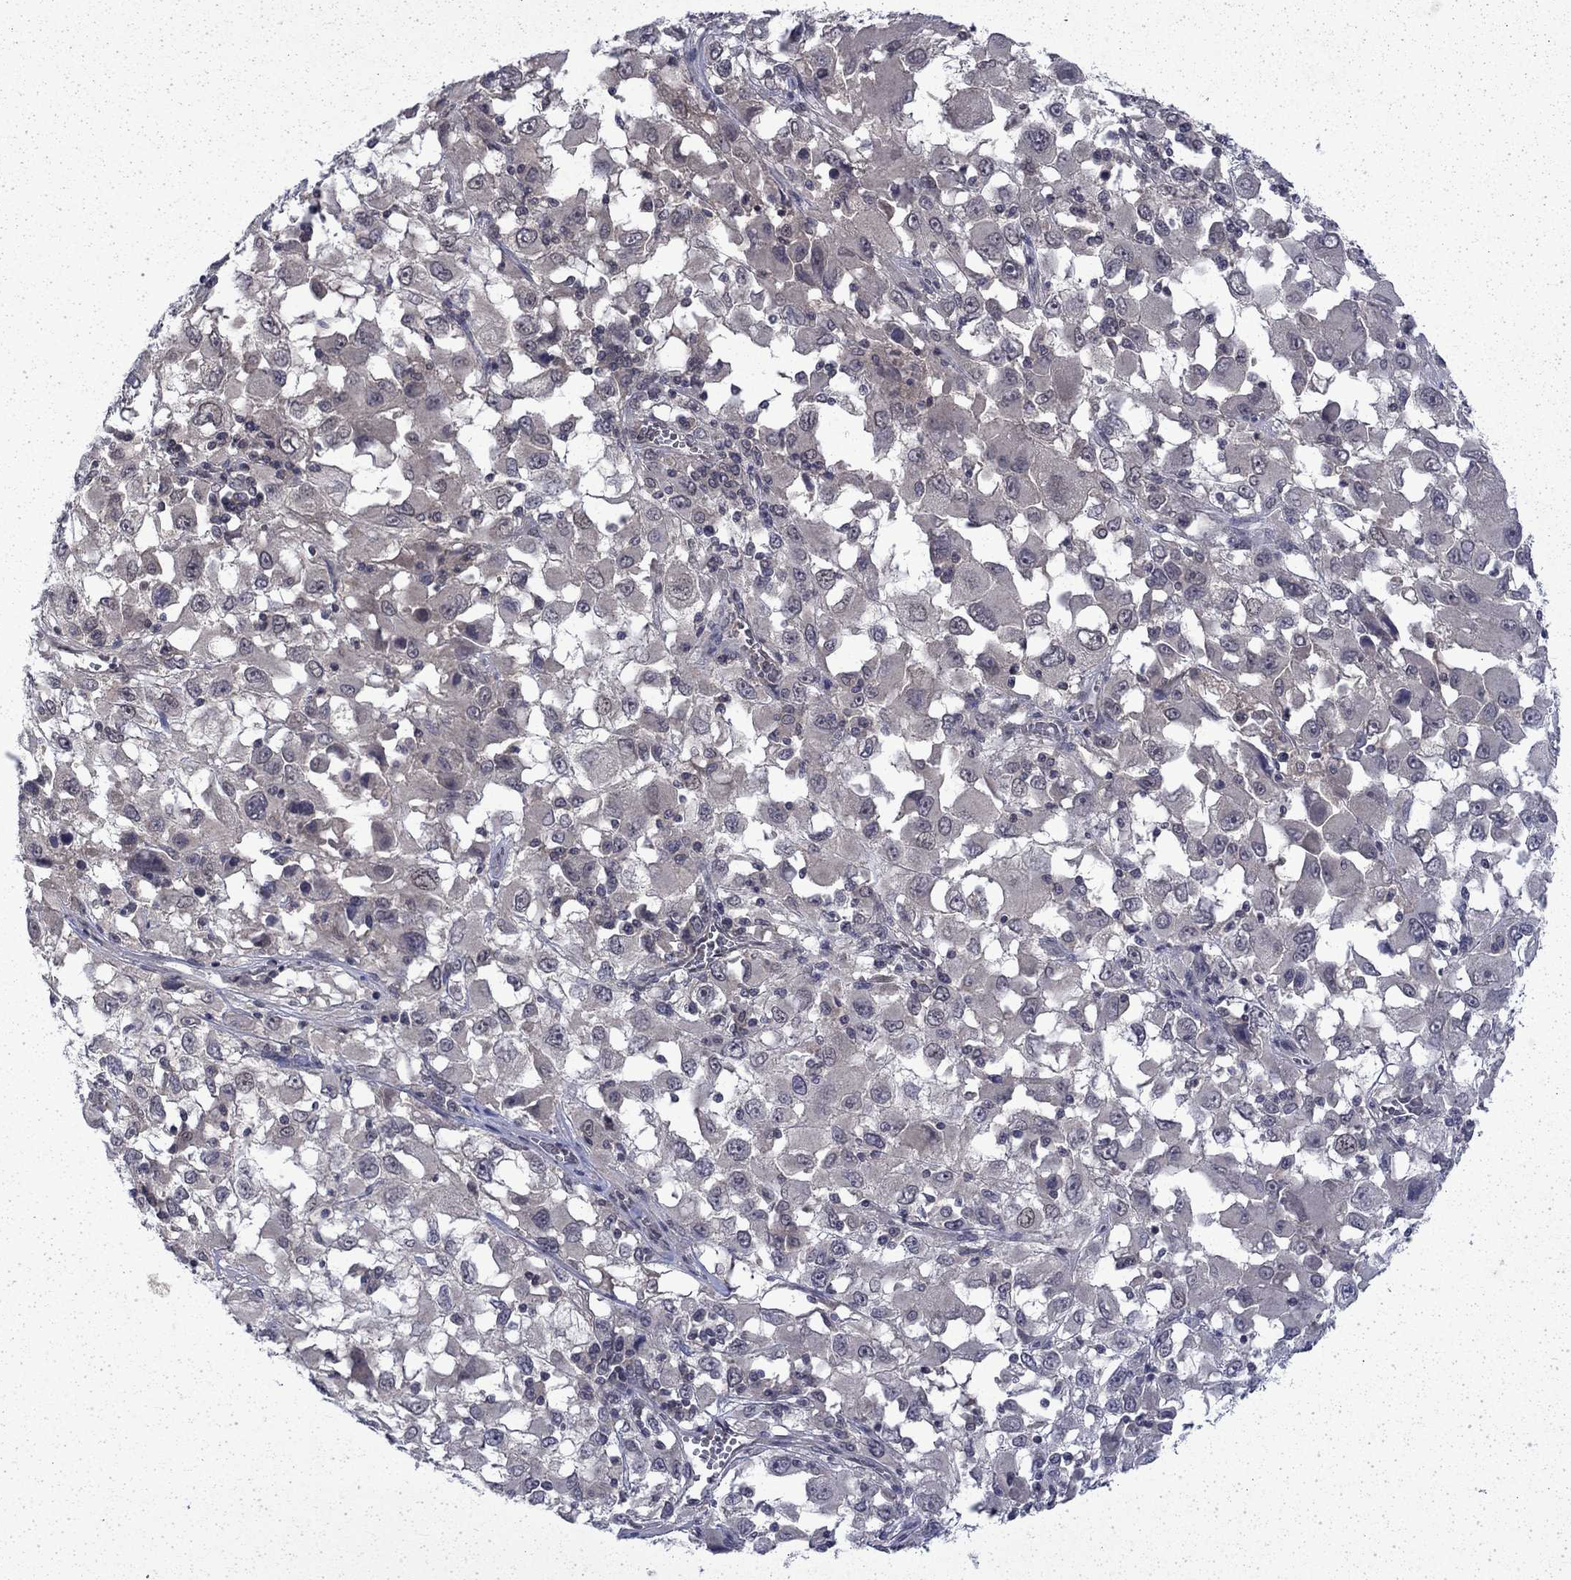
{"staining": {"intensity": "negative", "quantity": "none", "location": "none"}, "tissue": "melanoma", "cell_type": "Tumor cells", "image_type": "cancer", "snomed": [{"axis": "morphology", "description": "Malignant melanoma, Metastatic site"}, {"axis": "topography", "description": "Soft tissue"}], "caption": "Immunohistochemistry of melanoma exhibits no positivity in tumor cells.", "gene": "CHAT", "patient": {"sex": "male", "age": 50}}